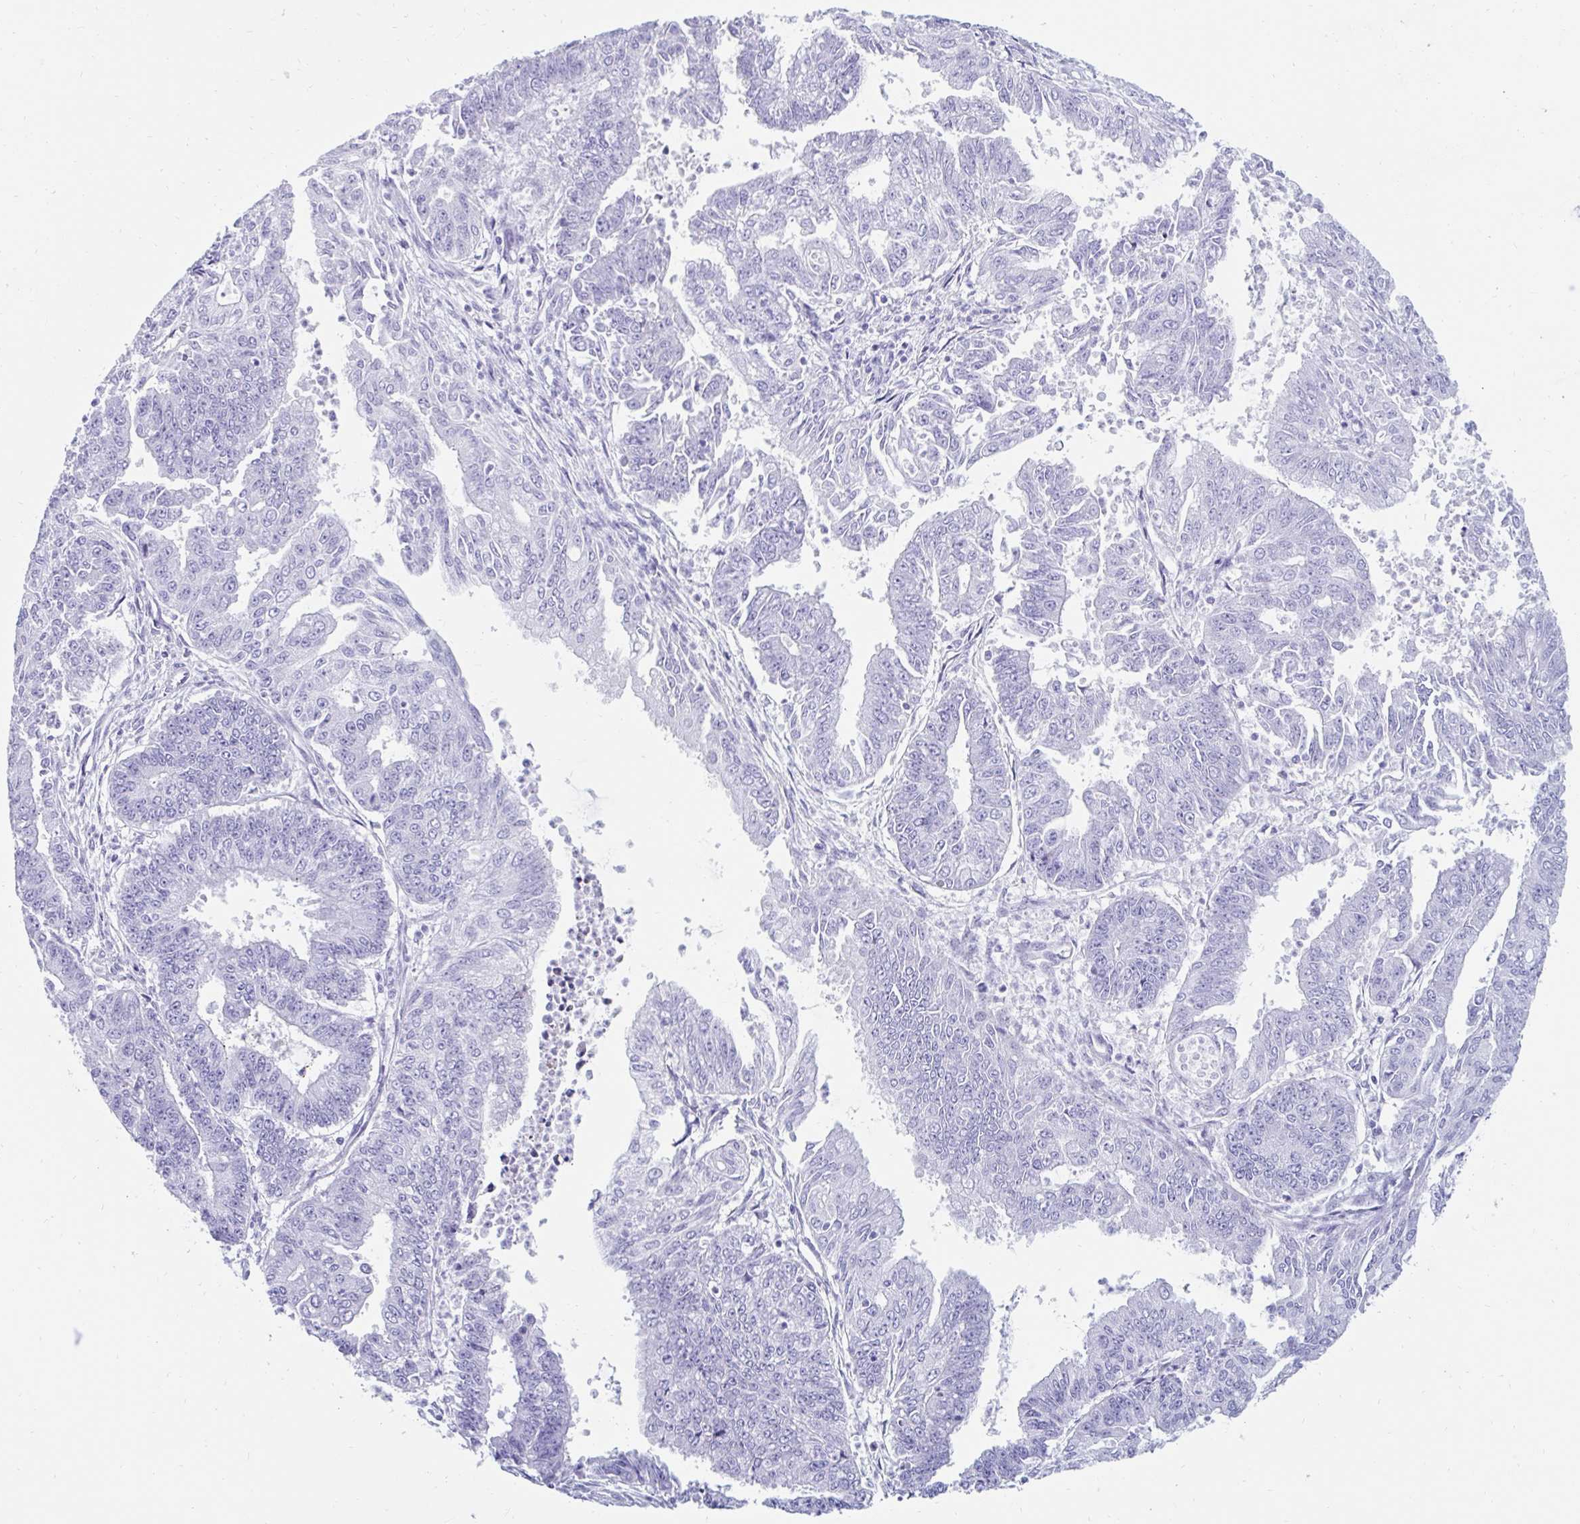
{"staining": {"intensity": "negative", "quantity": "none", "location": "none"}, "tissue": "endometrial cancer", "cell_type": "Tumor cells", "image_type": "cancer", "snomed": [{"axis": "morphology", "description": "Adenocarcinoma, NOS"}, {"axis": "topography", "description": "Endometrium"}], "caption": "Protein analysis of adenocarcinoma (endometrial) reveals no significant positivity in tumor cells. The staining was performed using DAB to visualize the protein expression in brown, while the nuclei were stained in blue with hematoxylin (Magnification: 20x).", "gene": "GKN2", "patient": {"sex": "female", "age": 73}}